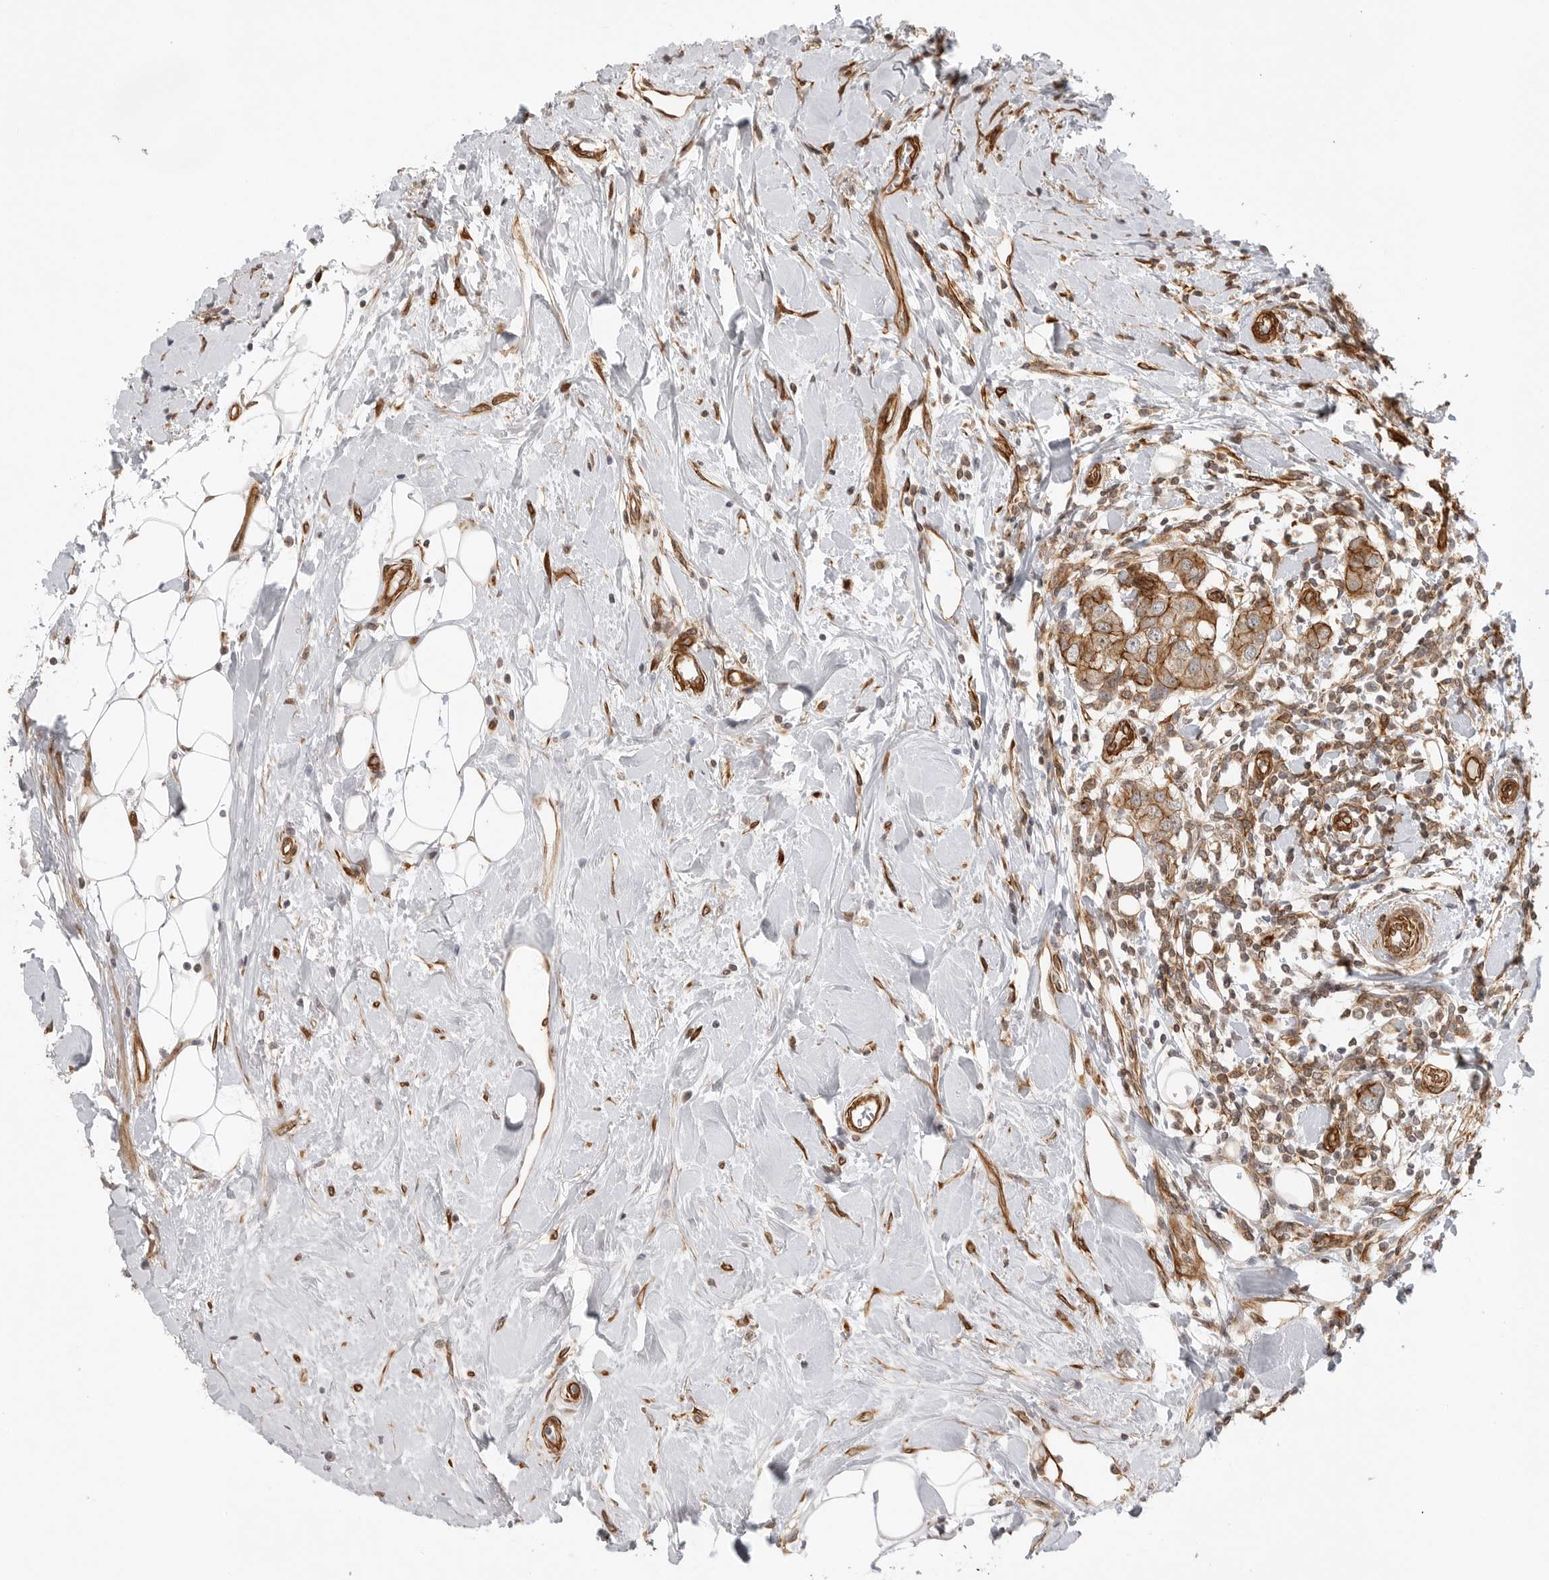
{"staining": {"intensity": "moderate", "quantity": ">75%", "location": "cytoplasmic/membranous"}, "tissue": "breast cancer", "cell_type": "Tumor cells", "image_type": "cancer", "snomed": [{"axis": "morphology", "description": "Duct carcinoma"}, {"axis": "topography", "description": "Breast"}], "caption": "This is an image of immunohistochemistry staining of breast cancer, which shows moderate staining in the cytoplasmic/membranous of tumor cells.", "gene": "ATOH7", "patient": {"sex": "female", "age": 27}}